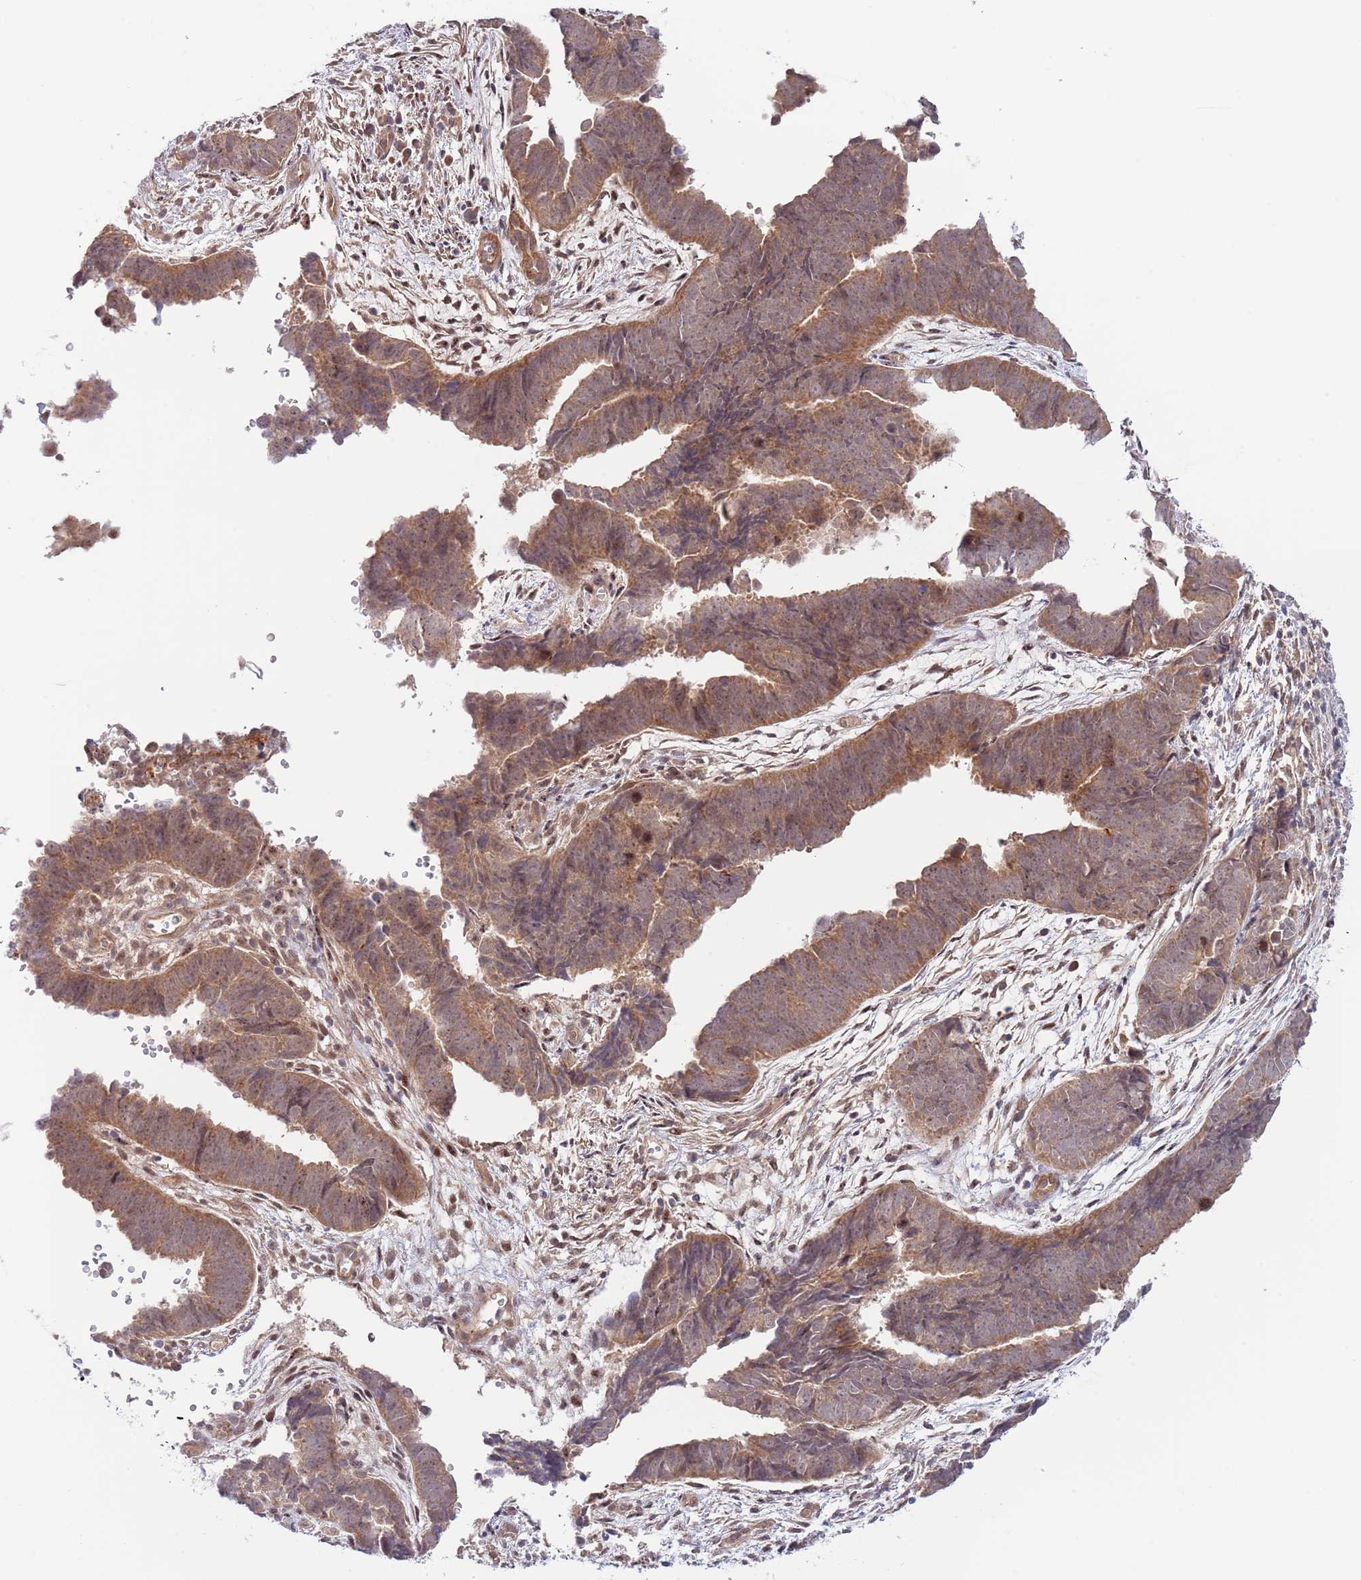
{"staining": {"intensity": "moderate", "quantity": ">75%", "location": "cytoplasmic/membranous,nuclear"}, "tissue": "endometrial cancer", "cell_type": "Tumor cells", "image_type": "cancer", "snomed": [{"axis": "morphology", "description": "Adenocarcinoma, NOS"}, {"axis": "topography", "description": "Endometrium"}], "caption": "DAB (3,3'-diaminobenzidine) immunohistochemical staining of human endometrial cancer (adenocarcinoma) displays moderate cytoplasmic/membranous and nuclear protein positivity in about >75% of tumor cells. Using DAB (3,3'-diaminobenzidine) (brown) and hematoxylin (blue) stains, captured at high magnification using brightfield microscopy.", "gene": "PRR16", "patient": {"sex": "female", "age": 75}}